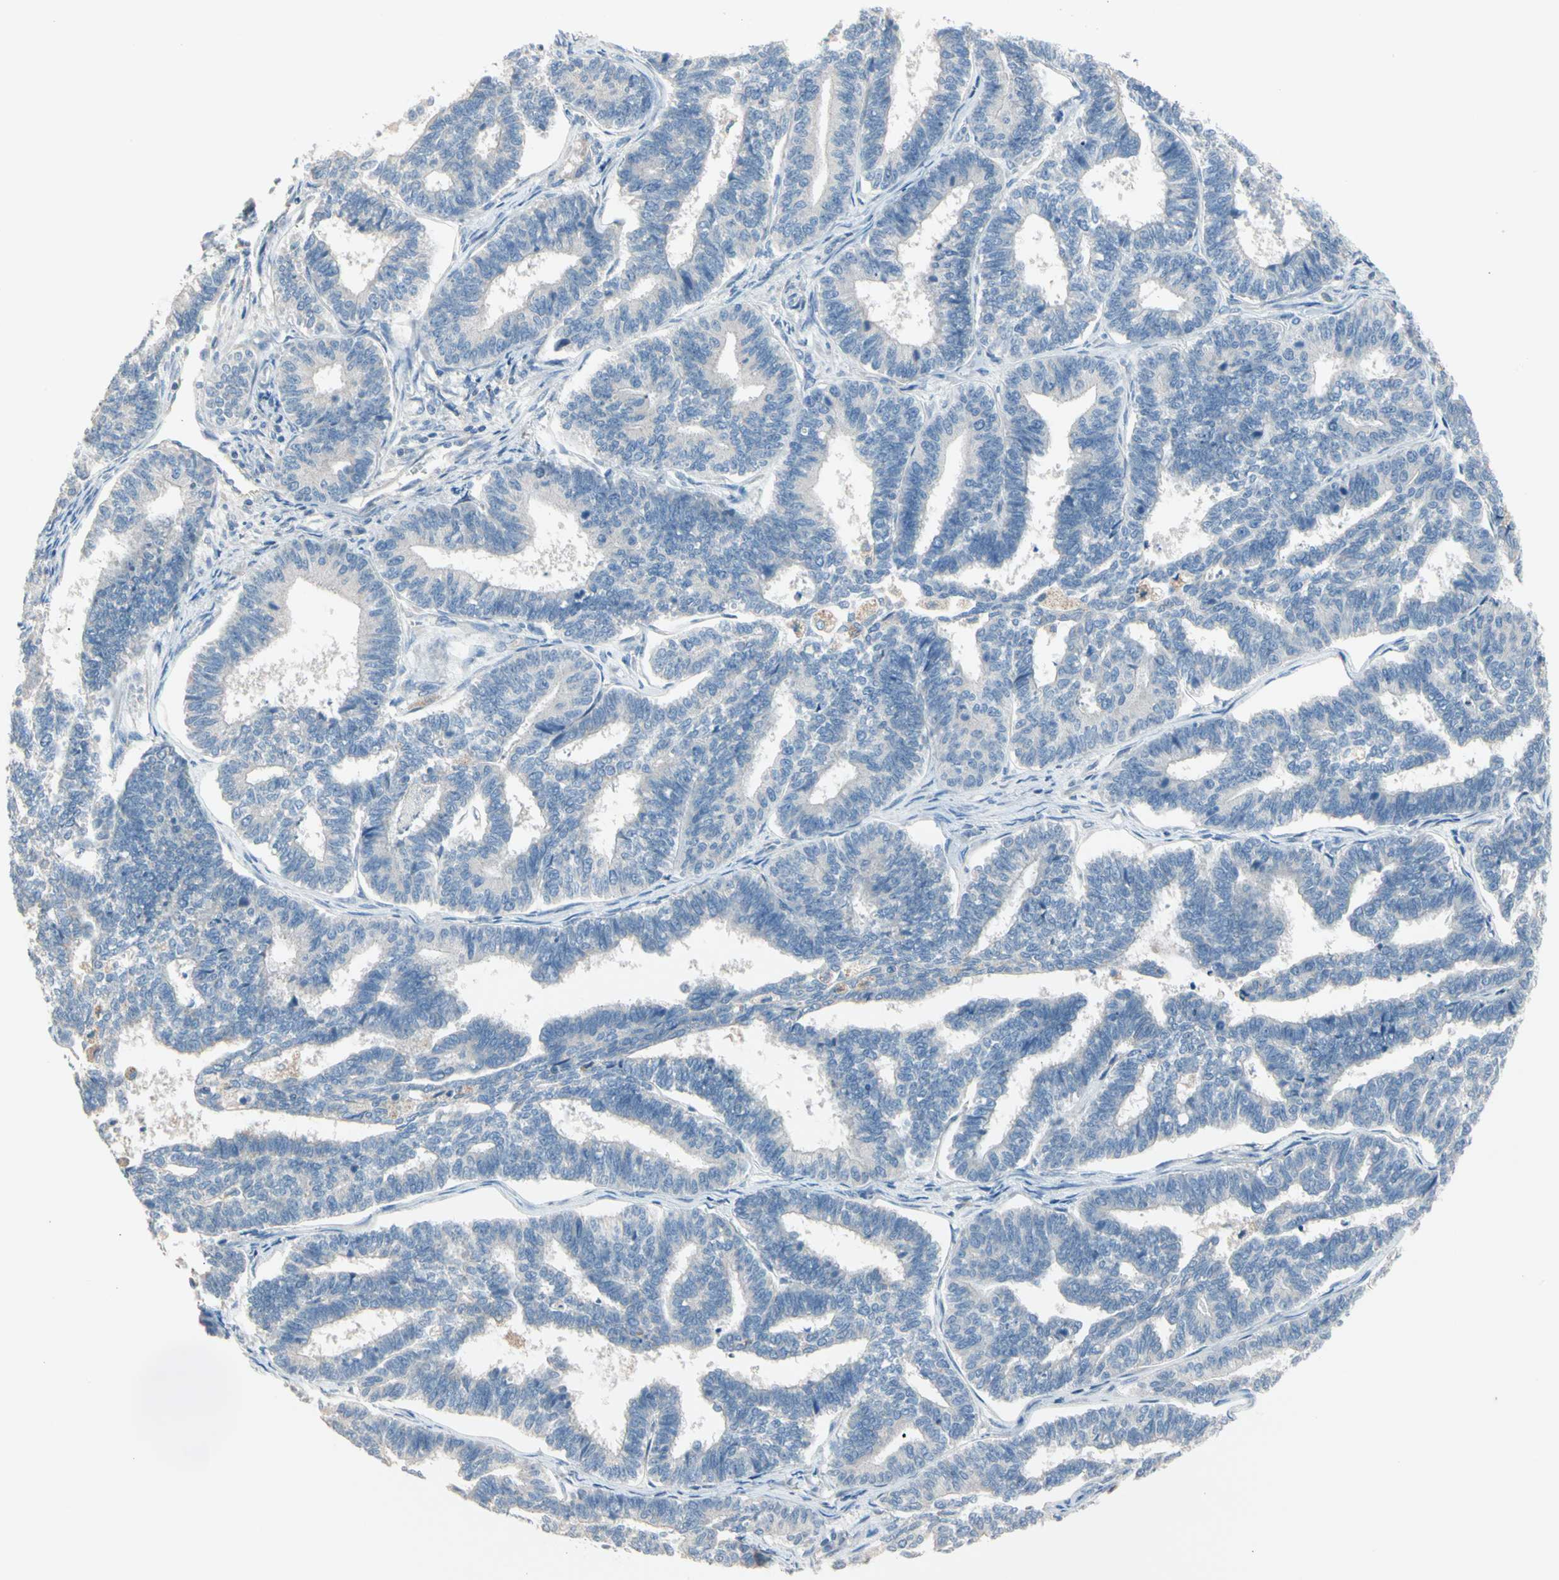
{"staining": {"intensity": "negative", "quantity": "none", "location": "none"}, "tissue": "endometrial cancer", "cell_type": "Tumor cells", "image_type": "cancer", "snomed": [{"axis": "morphology", "description": "Adenocarcinoma, NOS"}, {"axis": "topography", "description": "Endometrium"}], "caption": "Immunohistochemistry image of neoplastic tissue: human endometrial cancer (adenocarcinoma) stained with DAB reveals no significant protein staining in tumor cells.", "gene": "BBOX1", "patient": {"sex": "female", "age": 70}}